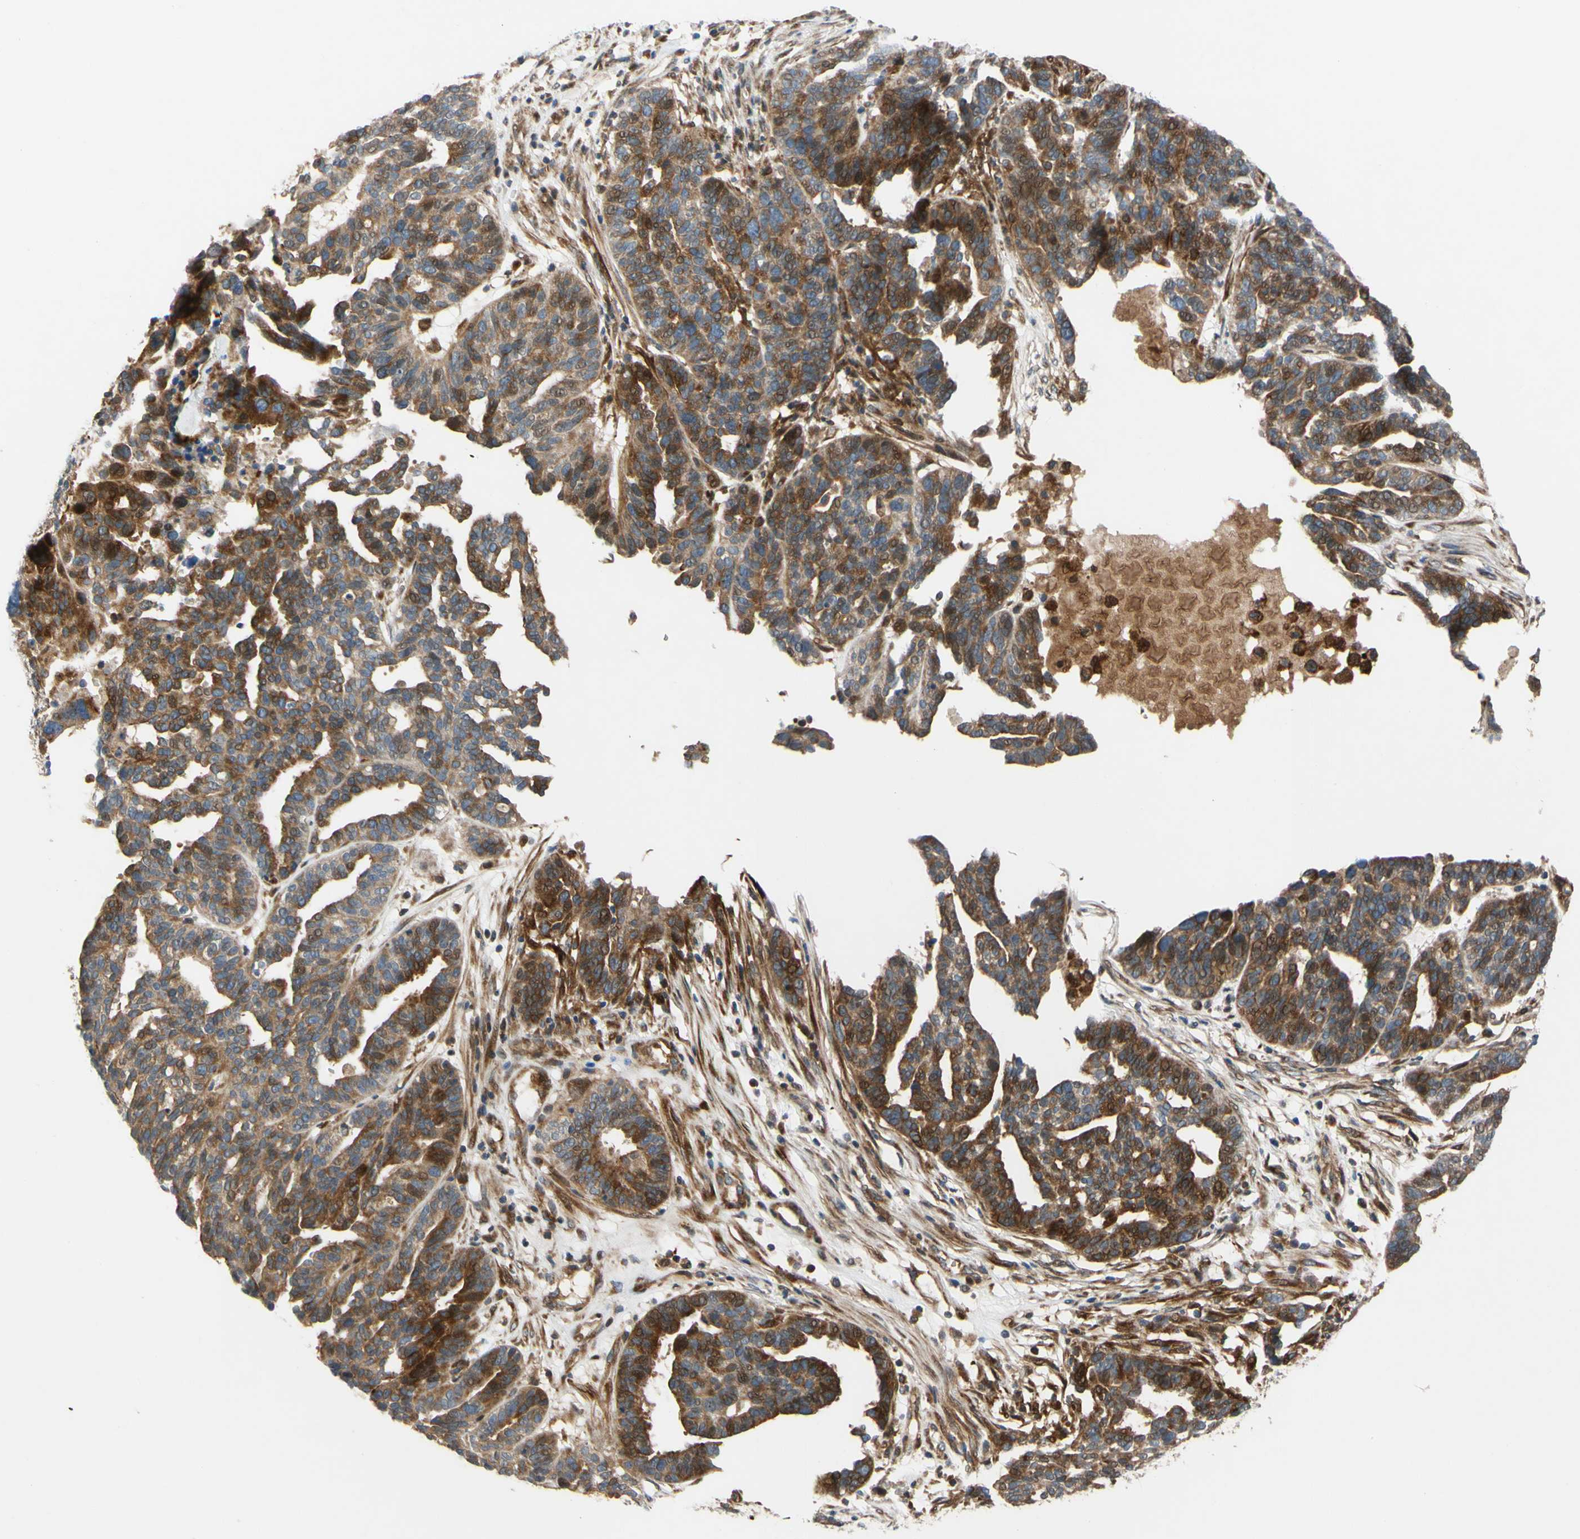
{"staining": {"intensity": "moderate", "quantity": ">75%", "location": "cytoplasmic/membranous"}, "tissue": "ovarian cancer", "cell_type": "Tumor cells", "image_type": "cancer", "snomed": [{"axis": "morphology", "description": "Cystadenocarcinoma, serous, NOS"}, {"axis": "topography", "description": "Ovary"}], "caption": "An image showing moderate cytoplasmic/membranous expression in about >75% of tumor cells in ovarian serous cystadenocarcinoma, as visualized by brown immunohistochemical staining.", "gene": "SPTLC1", "patient": {"sex": "female", "age": 59}}